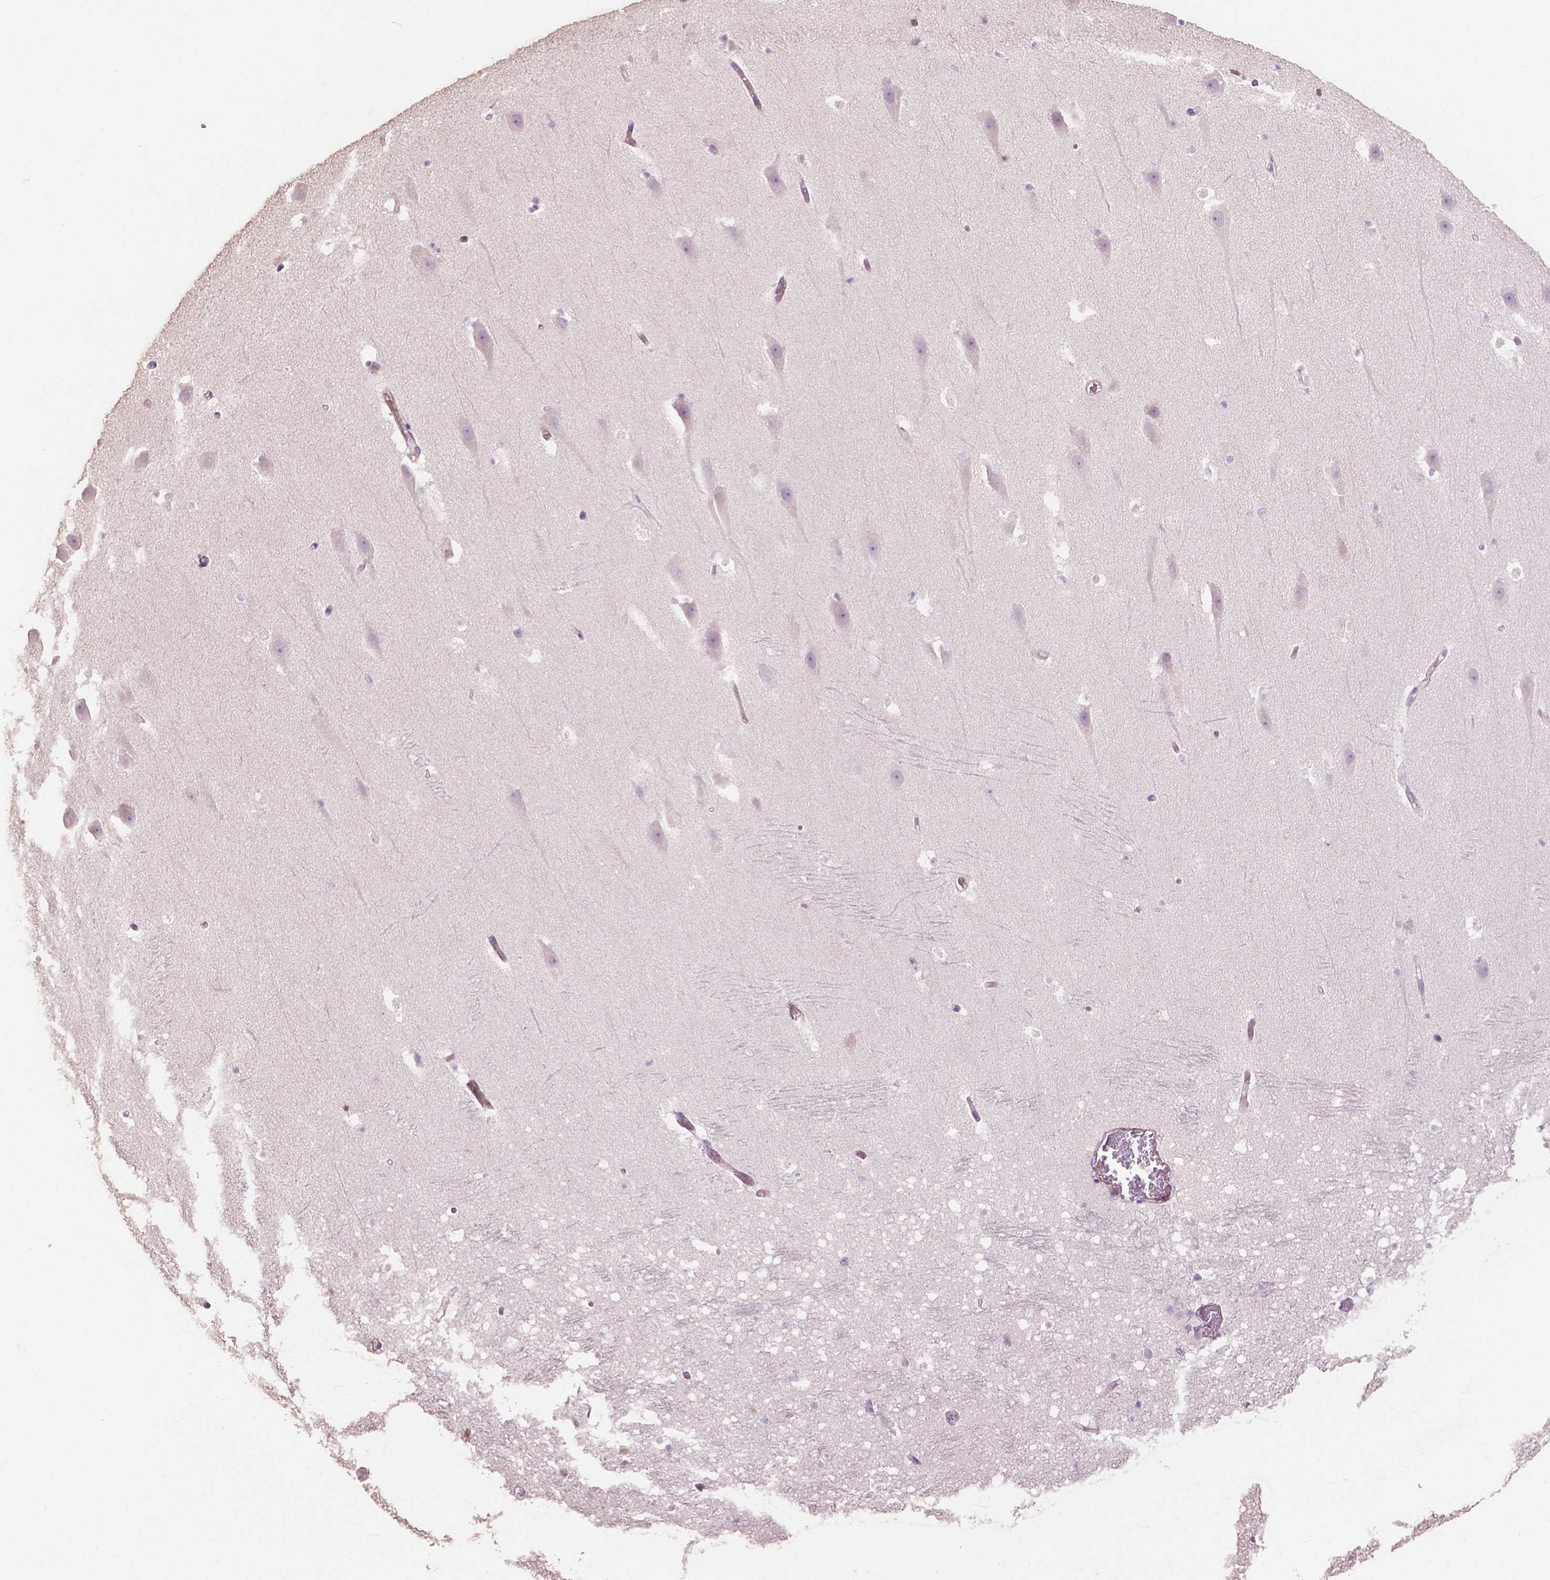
{"staining": {"intensity": "negative", "quantity": "none", "location": "none"}, "tissue": "hippocampus", "cell_type": "Glial cells", "image_type": "normal", "snomed": [{"axis": "morphology", "description": "Normal tissue, NOS"}, {"axis": "topography", "description": "Hippocampus"}], "caption": "Immunohistochemistry of unremarkable human hippocampus shows no positivity in glial cells. The staining is performed using DAB brown chromogen with nuclei counter-stained in using hematoxylin.", "gene": "FNIP1", "patient": {"sex": "male", "age": 26}}